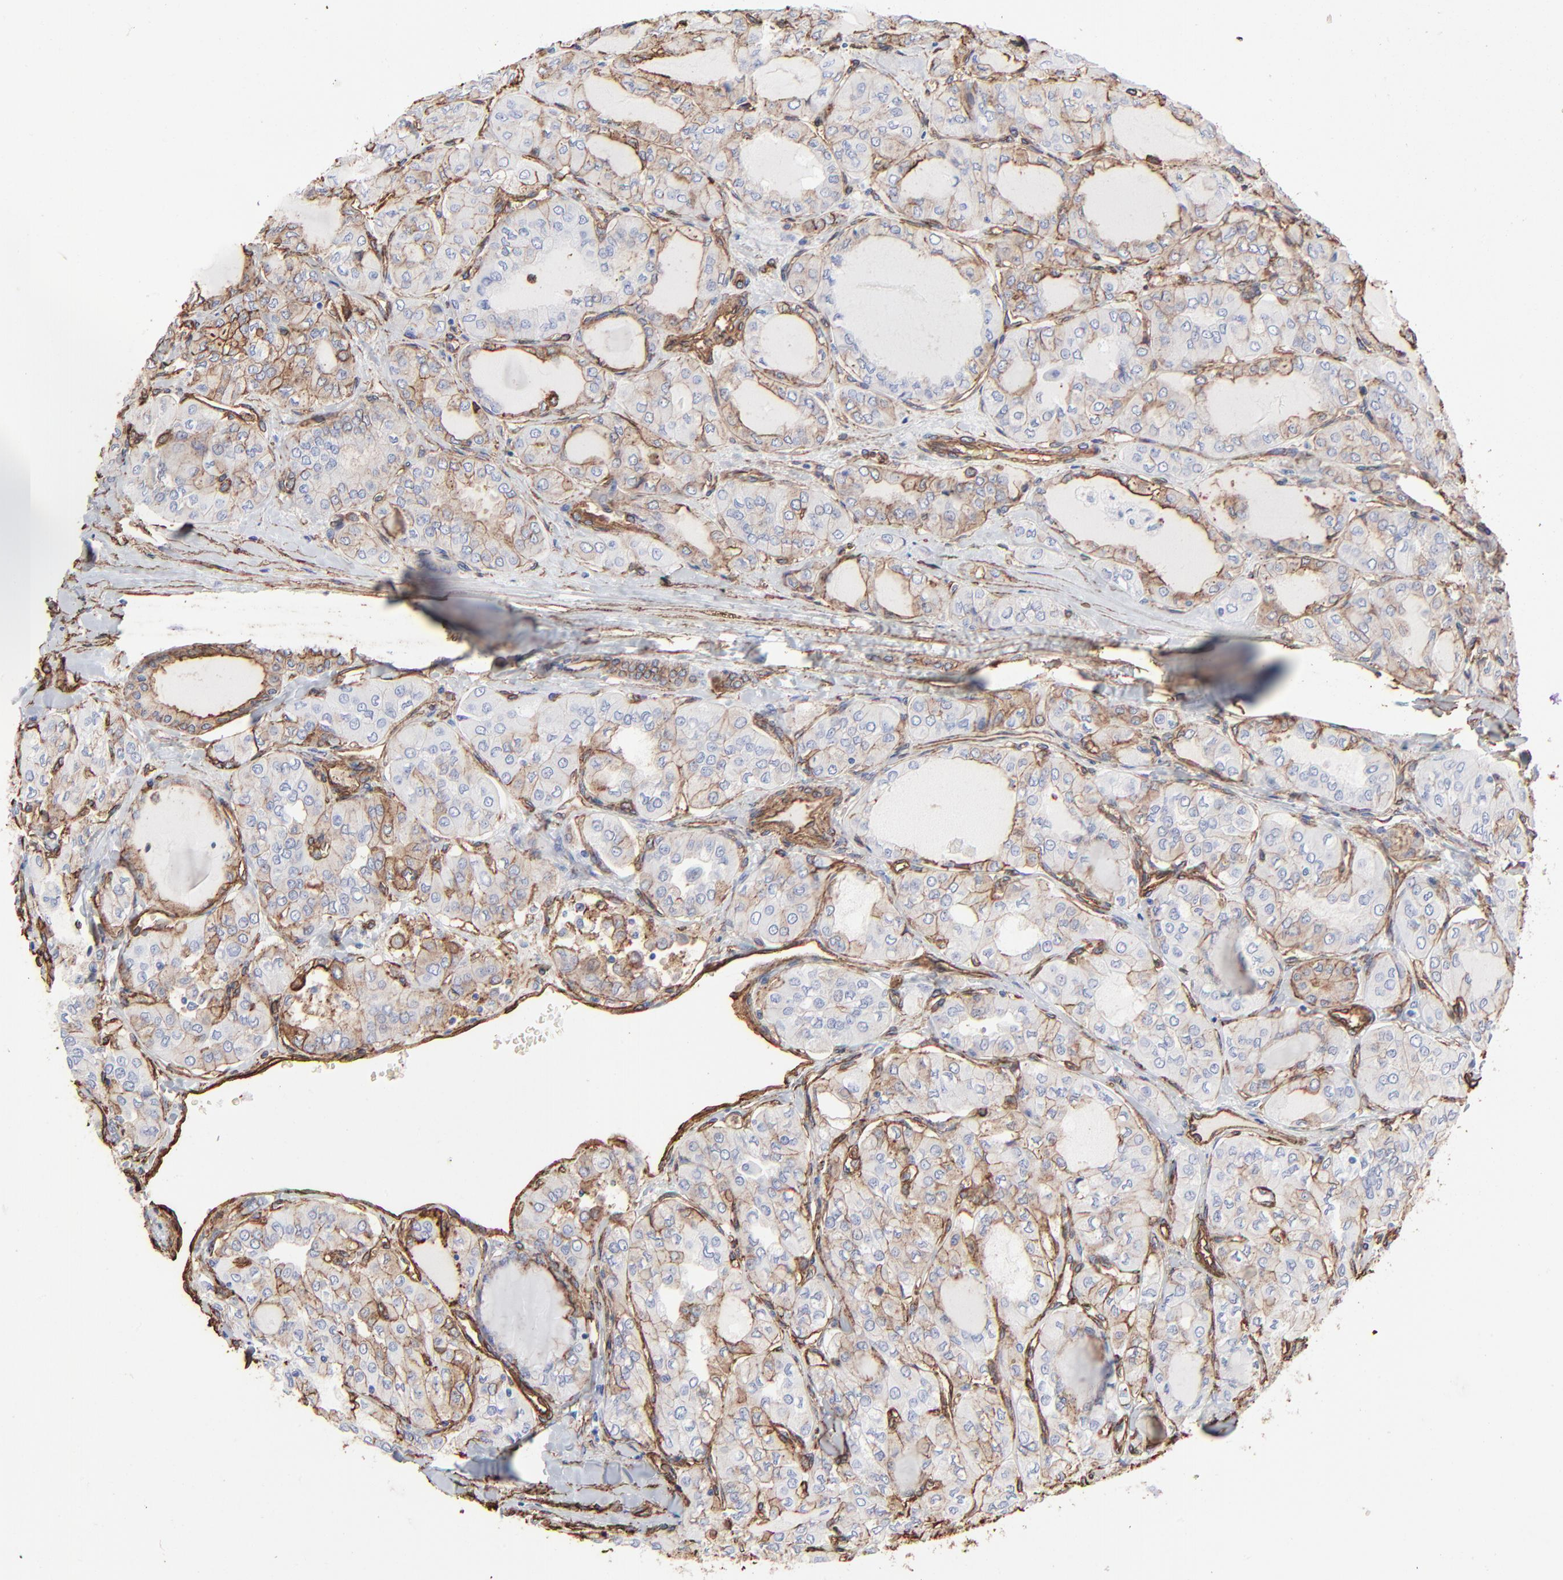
{"staining": {"intensity": "weak", "quantity": ">75%", "location": "cytoplasmic/membranous"}, "tissue": "thyroid cancer", "cell_type": "Tumor cells", "image_type": "cancer", "snomed": [{"axis": "morphology", "description": "Papillary adenocarcinoma, NOS"}, {"axis": "topography", "description": "Thyroid gland"}], "caption": "There is low levels of weak cytoplasmic/membranous expression in tumor cells of papillary adenocarcinoma (thyroid), as demonstrated by immunohistochemical staining (brown color).", "gene": "CAV1", "patient": {"sex": "male", "age": 20}}